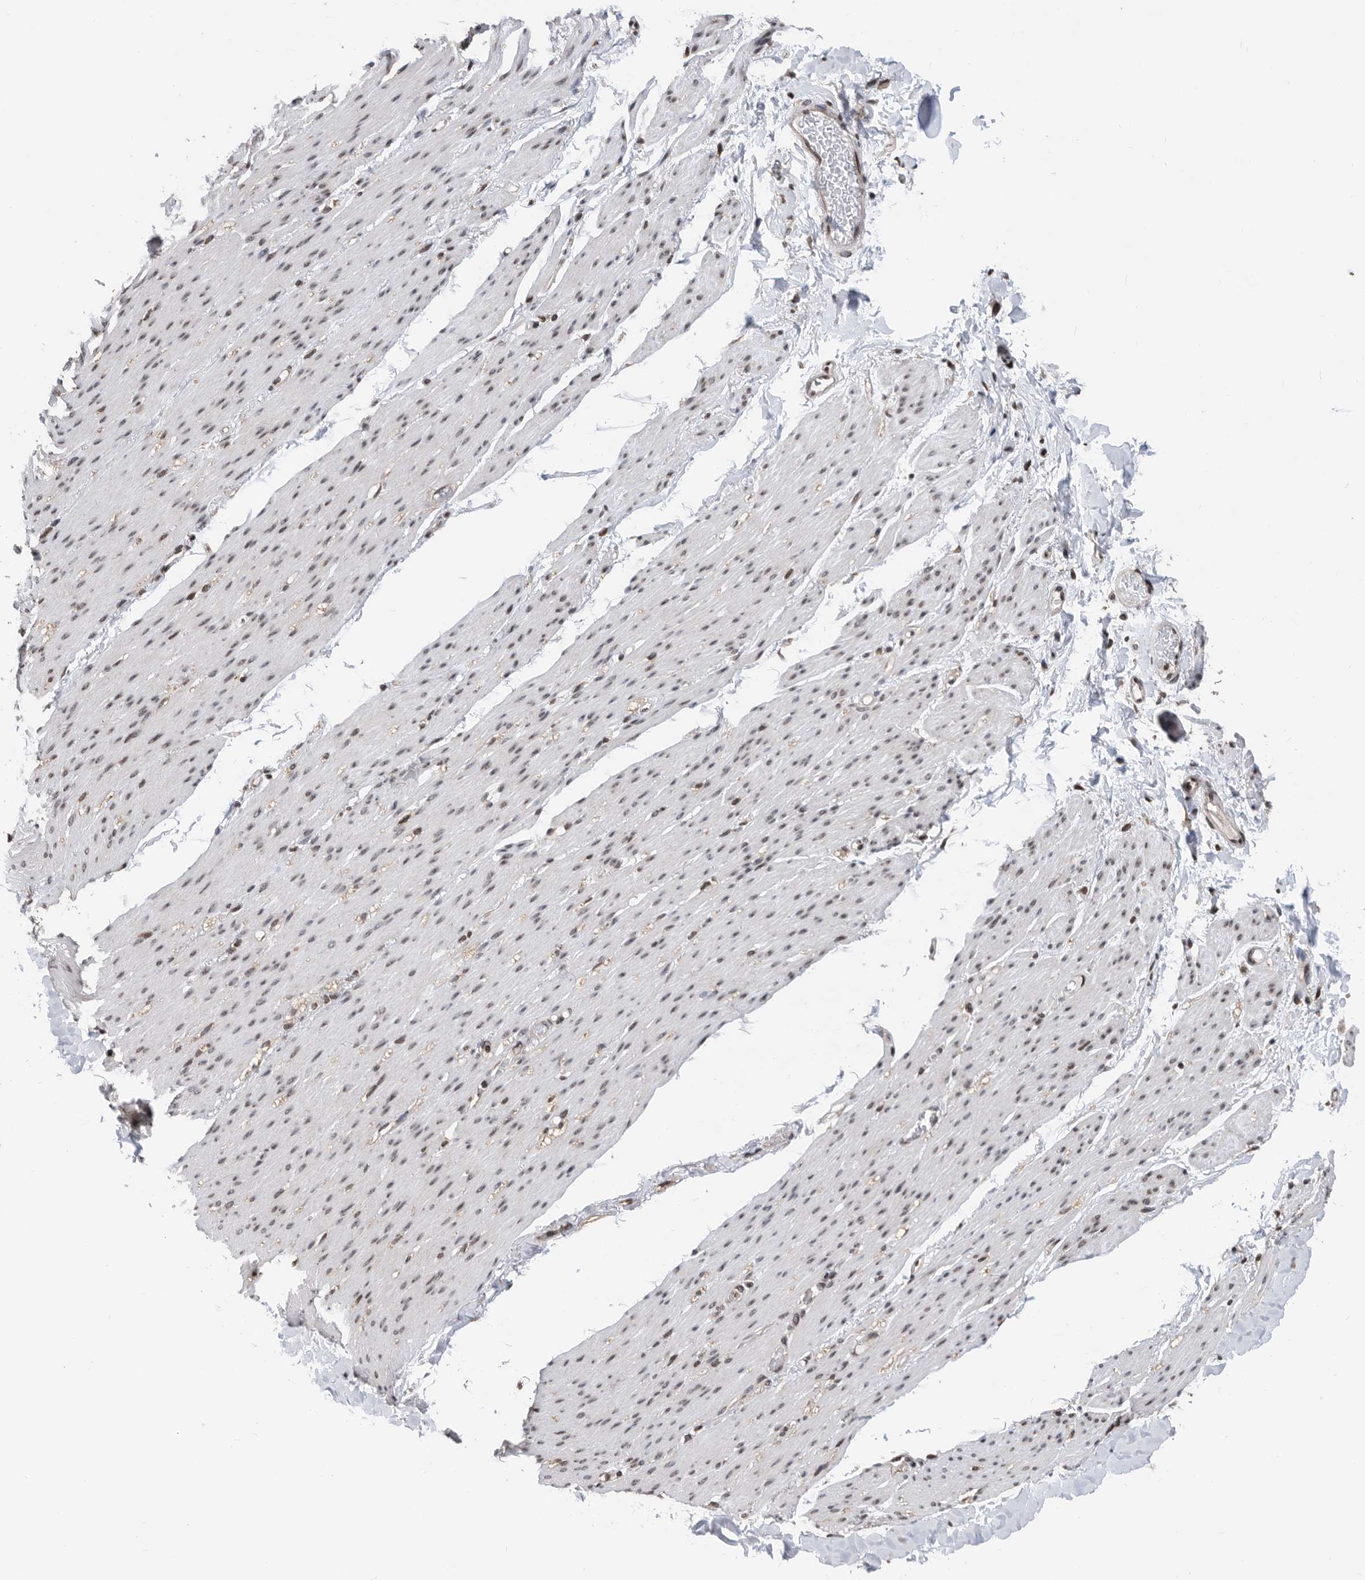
{"staining": {"intensity": "weak", "quantity": "25%-75%", "location": "nuclear"}, "tissue": "smooth muscle", "cell_type": "Smooth muscle cells", "image_type": "normal", "snomed": [{"axis": "morphology", "description": "Normal tissue, NOS"}, {"axis": "topography", "description": "Colon"}, {"axis": "topography", "description": "Peripheral nerve tissue"}], "caption": "A histopathology image of human smooth muscle stained for a protein displays weak nuclear brown staining in smooth muscle cells. (brown staining indicates protein expression, while blue staining denotes nuclei).", "gene": "SNRNP48", "patient": {"sex": "female", "age": 61}}